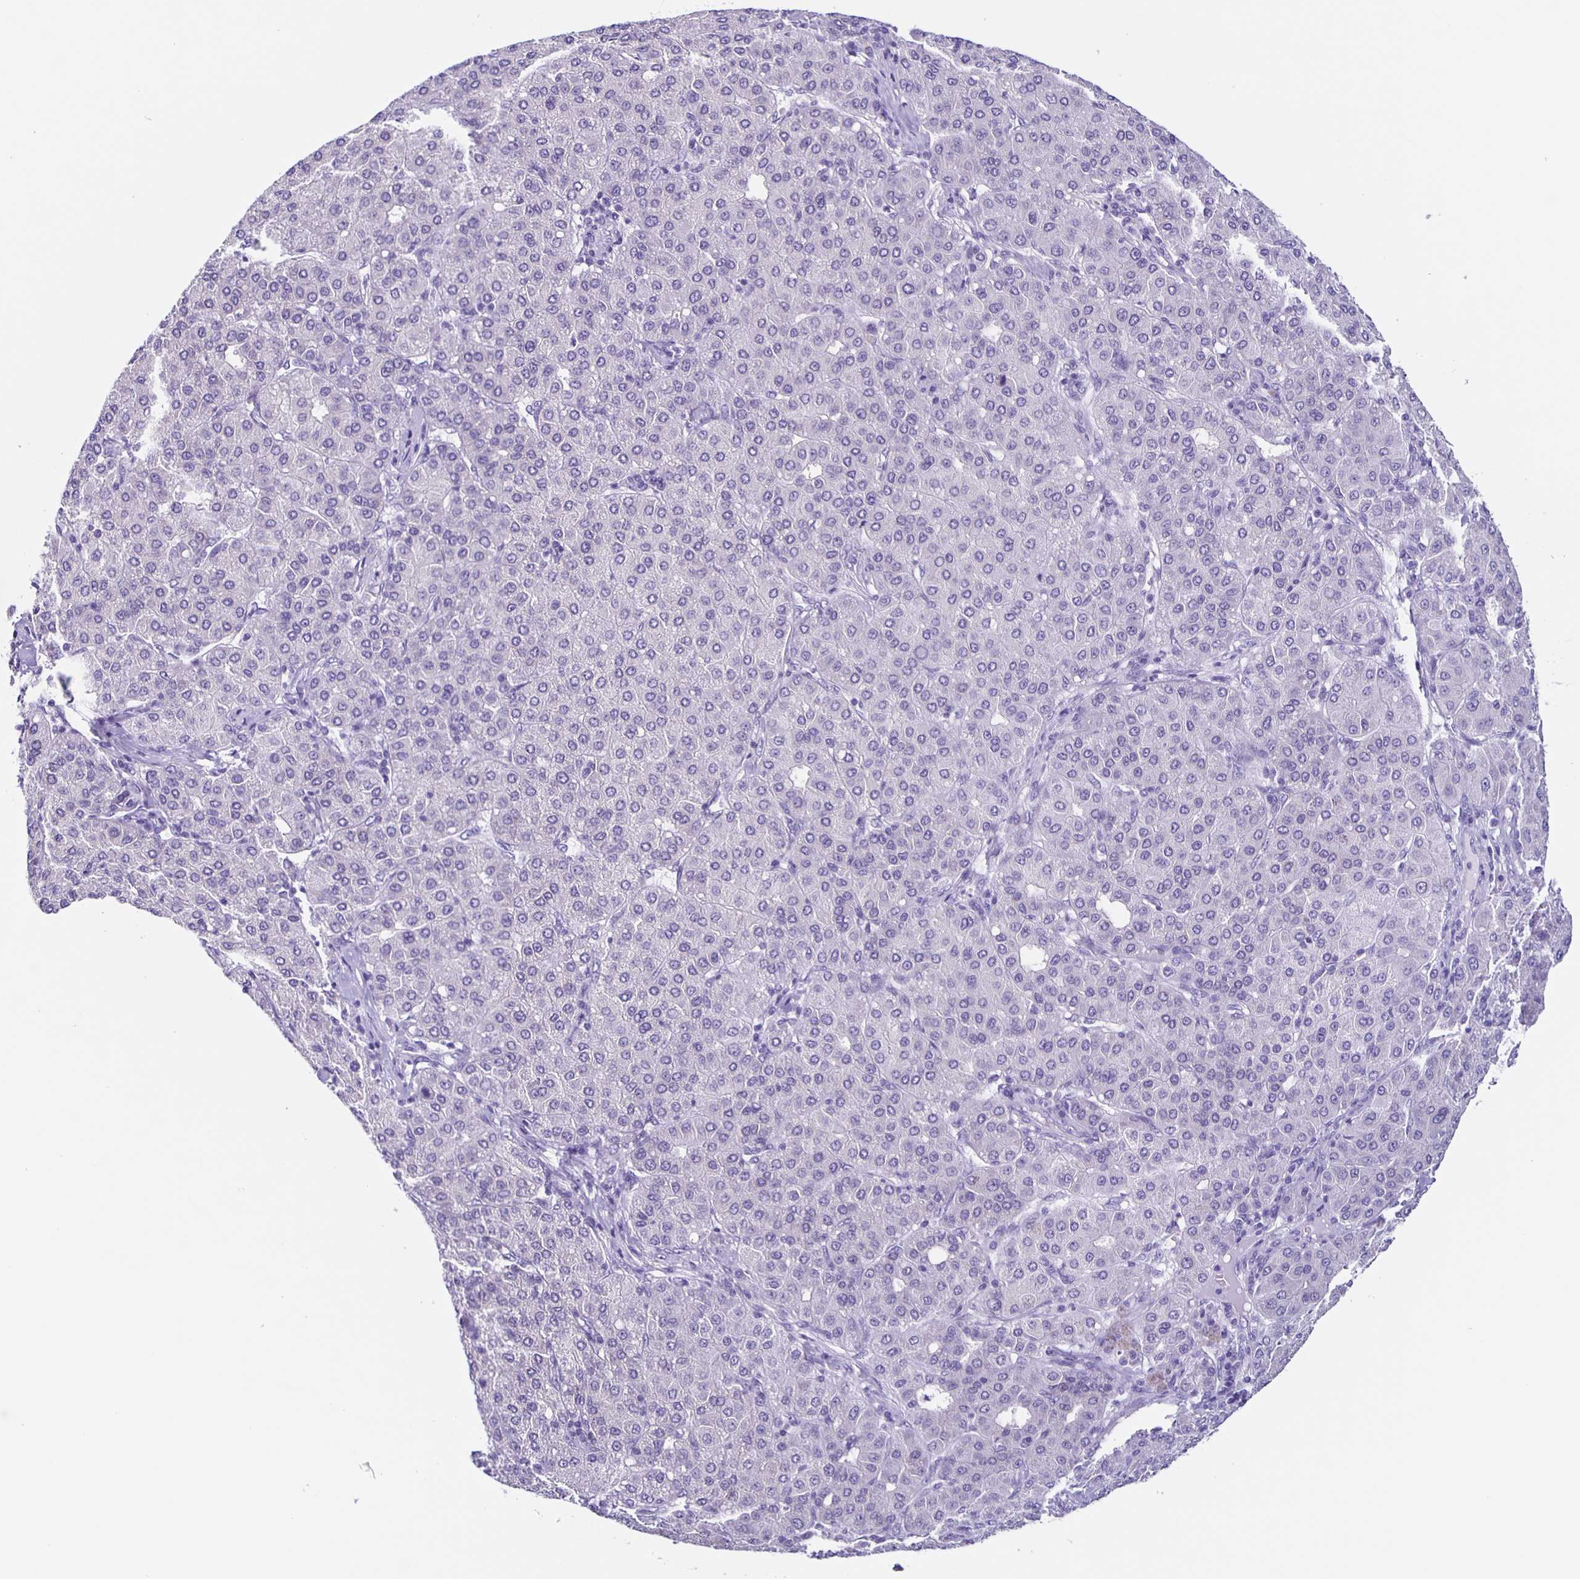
{"staining": {"intensity": "negative", "quantity": "none", "location": "none"}, "tissue": "liver cancer", "cell_type": "Tumor cells", "image_type": "cancer", "snomed": [{"axis": "morphology", "description": "Carcinoma, Hepatocellular, NOS"}, {"axis": "topography", "description": "Liver"}], "caption": "Tumor cells are negative for protein expression in human liver cancer (hepatocellular carcinoma). (IHC, brightfield microscopy, high magnification).", "gene": "SLC12A3", "patient": {"sex": "male", "age": 65}}